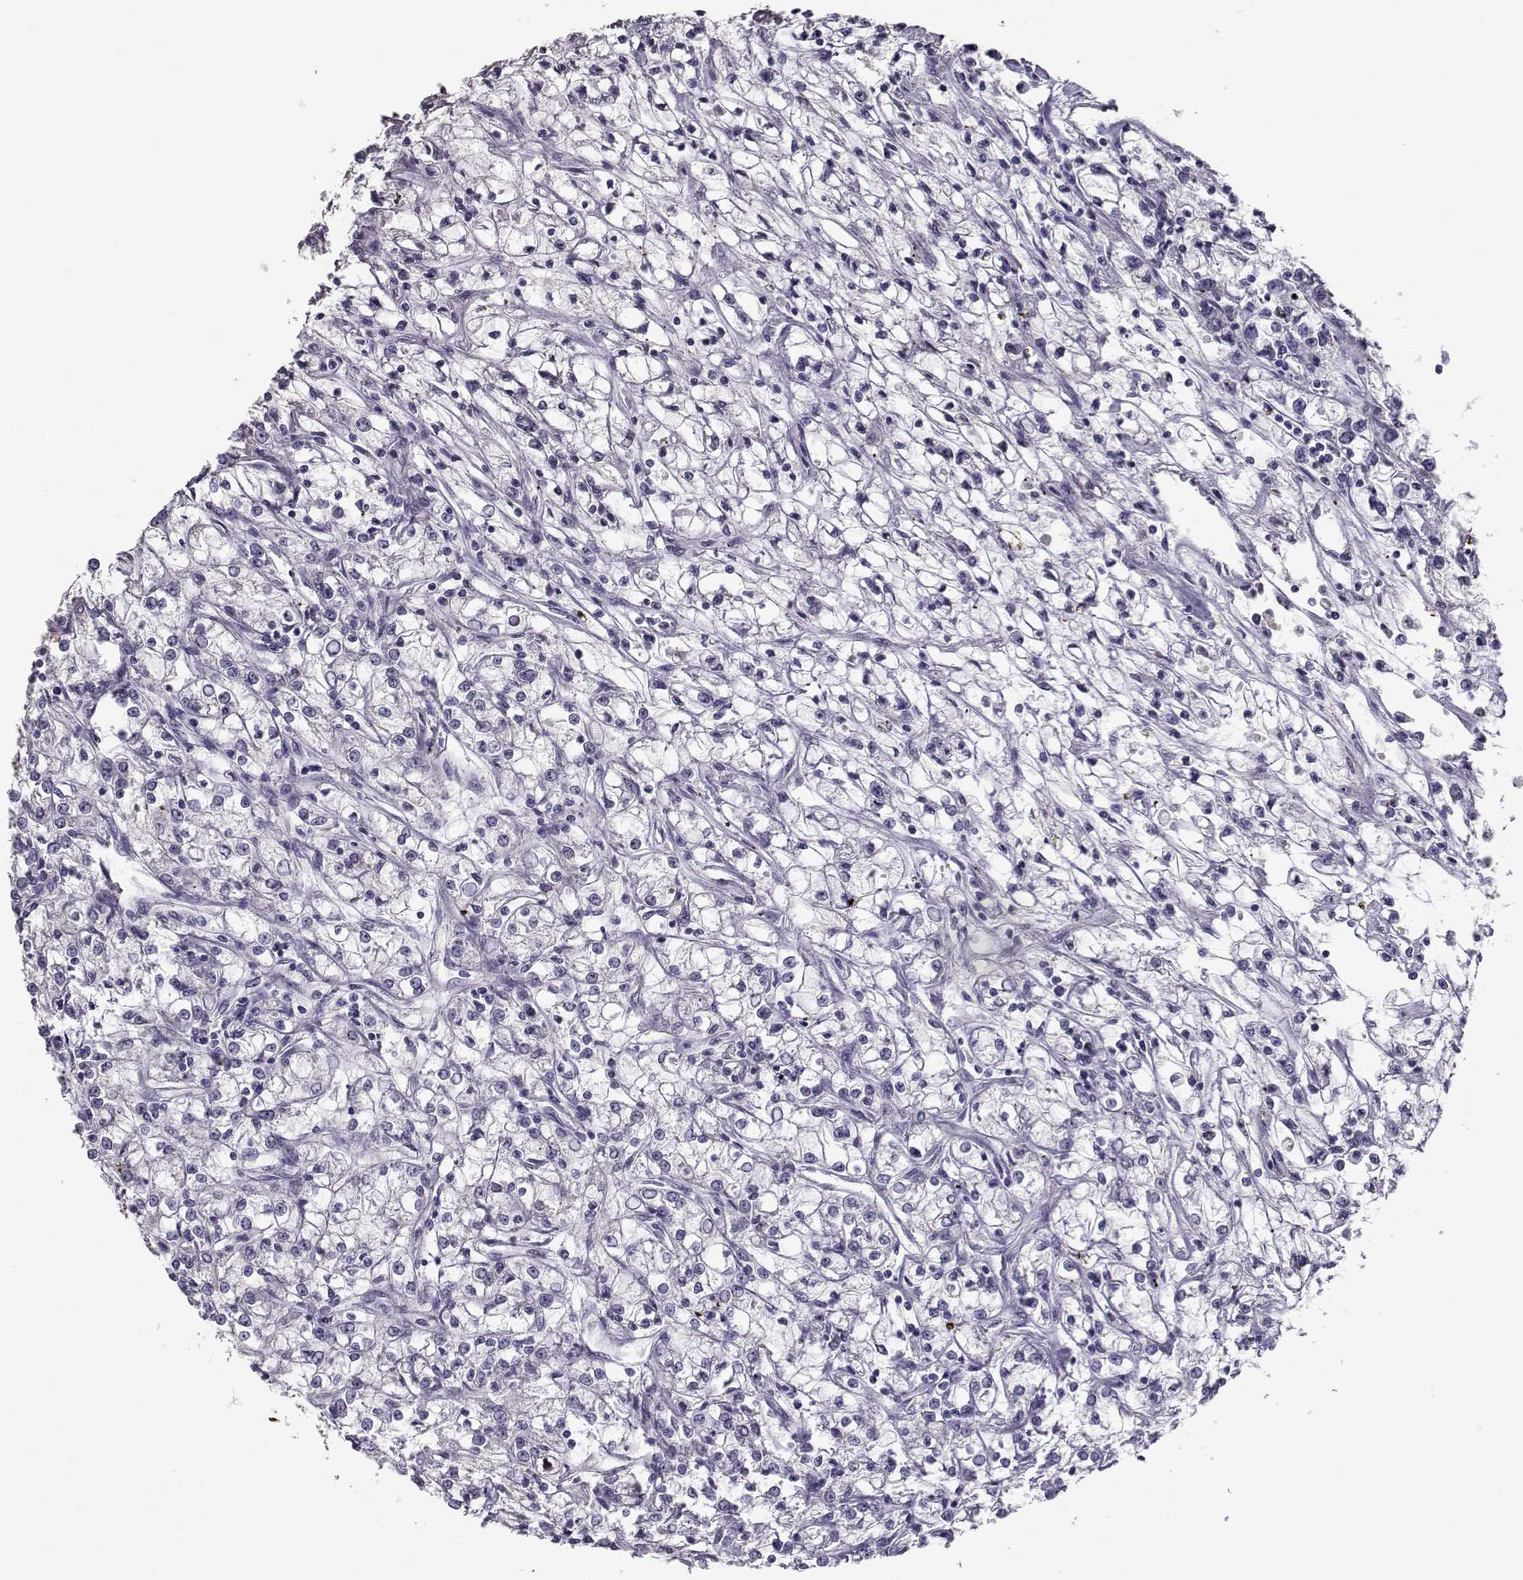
{"staining": {"intensity": "negative", "quantity": "none", "location": "none"}, "tissue": "renal cancer", "cell_type": "Tumor cells", "image_type": "cancer", "snomed": [{"axis": "morphology", "description": "Adenocarcinoma, NOS"}, {"axis": "topography", "description": "Kidney"}], "caption": "This is a photomicrograph of immunohistochemistry staining of renal adenocarcinoma, which shows no expression in tumor cells.", "gene": "NPW", "patient": {"sex": "female", "age": 59}}